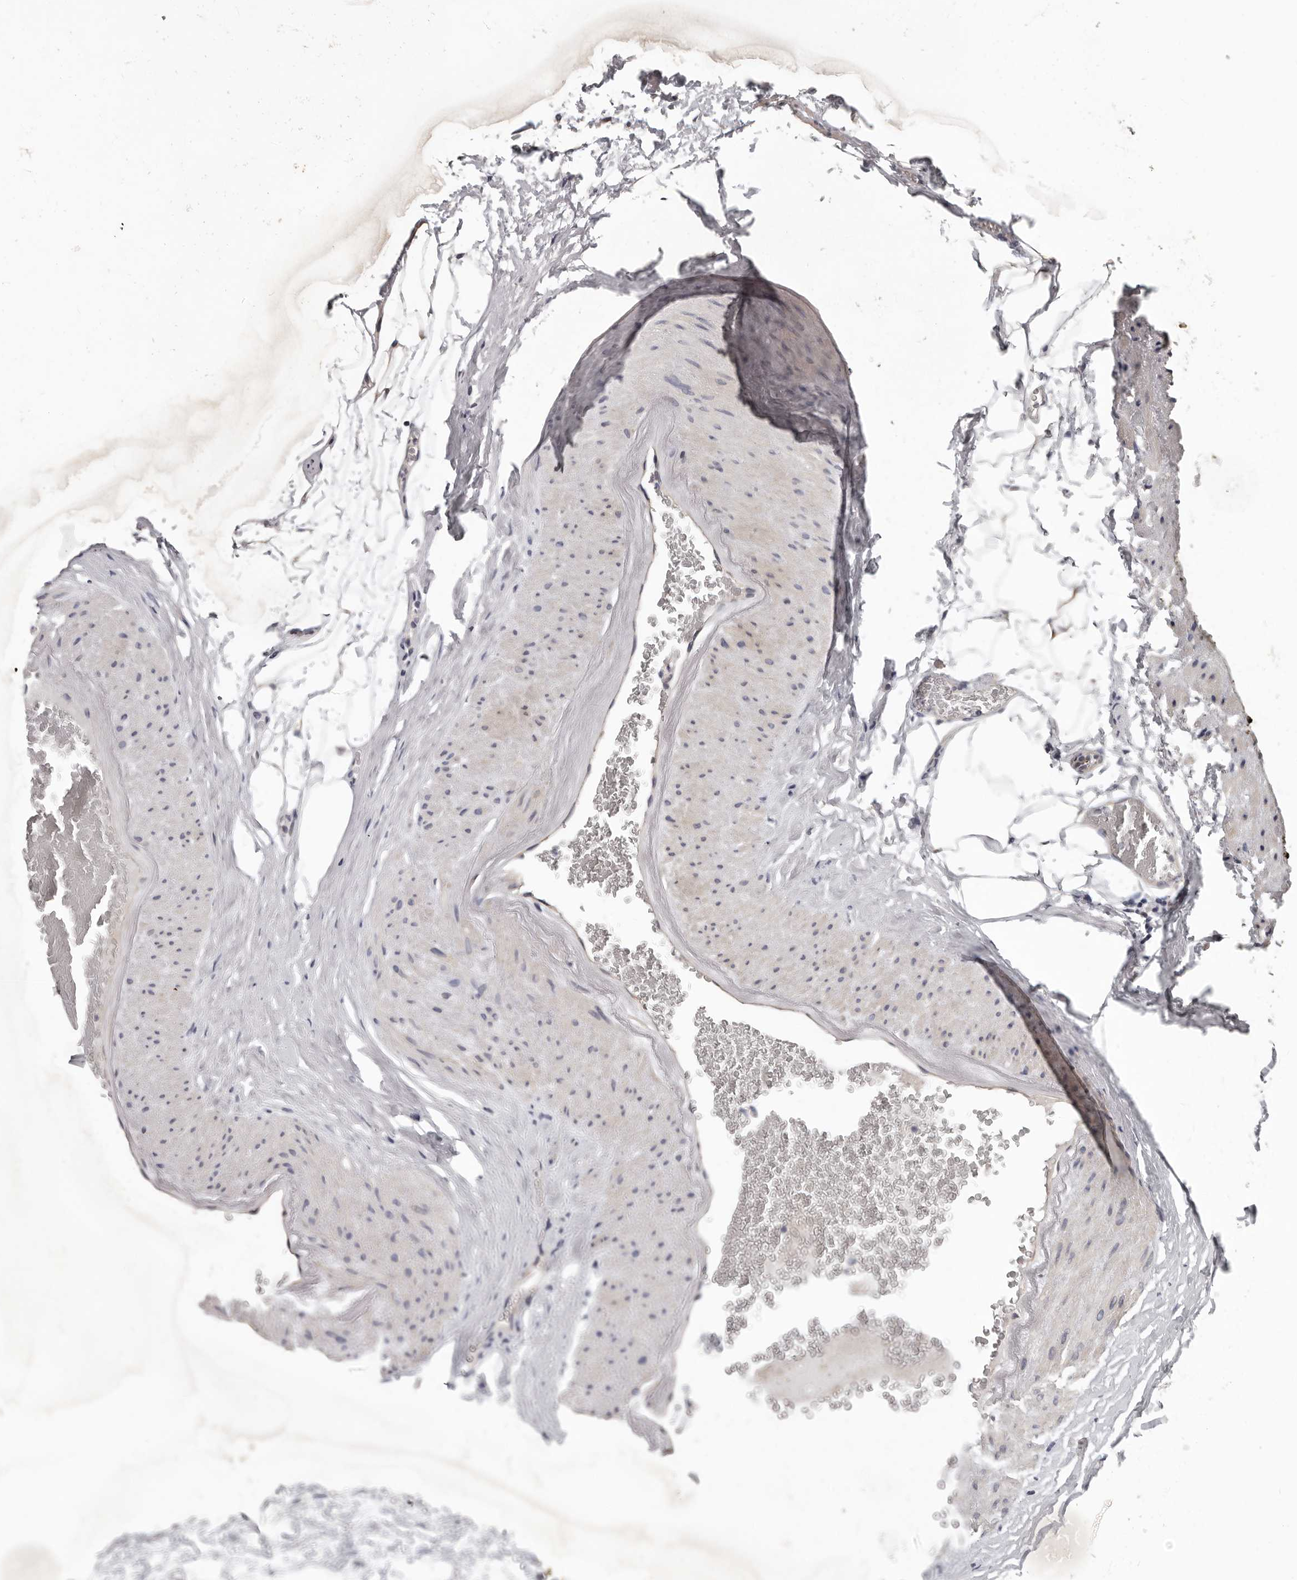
{"staining": {"intensity": "negative", "quantity": "none", "location": "none"}, "tissue": "adipose tissue", "cell_type": "Adipocytes", "image_type": "normal", "snomed": [{"axis": "morphology", "description": "Normal tissue, NOS"}, {"axis": "morphology", "description": "Adenocarcinoma, Low grade"}, {"axis": "topography", "description": "Prostate"}, {"axis": "topography", "description": "Peripheral nerve tissue"}], "caption": "Micrograph shows no protein staining in adipocytes of unremarkable adipose tissue. (IHC, brightfield microscopy, high magnification).", "gene": "RNF217", "patient": {"sex": "male", "age": 63}}